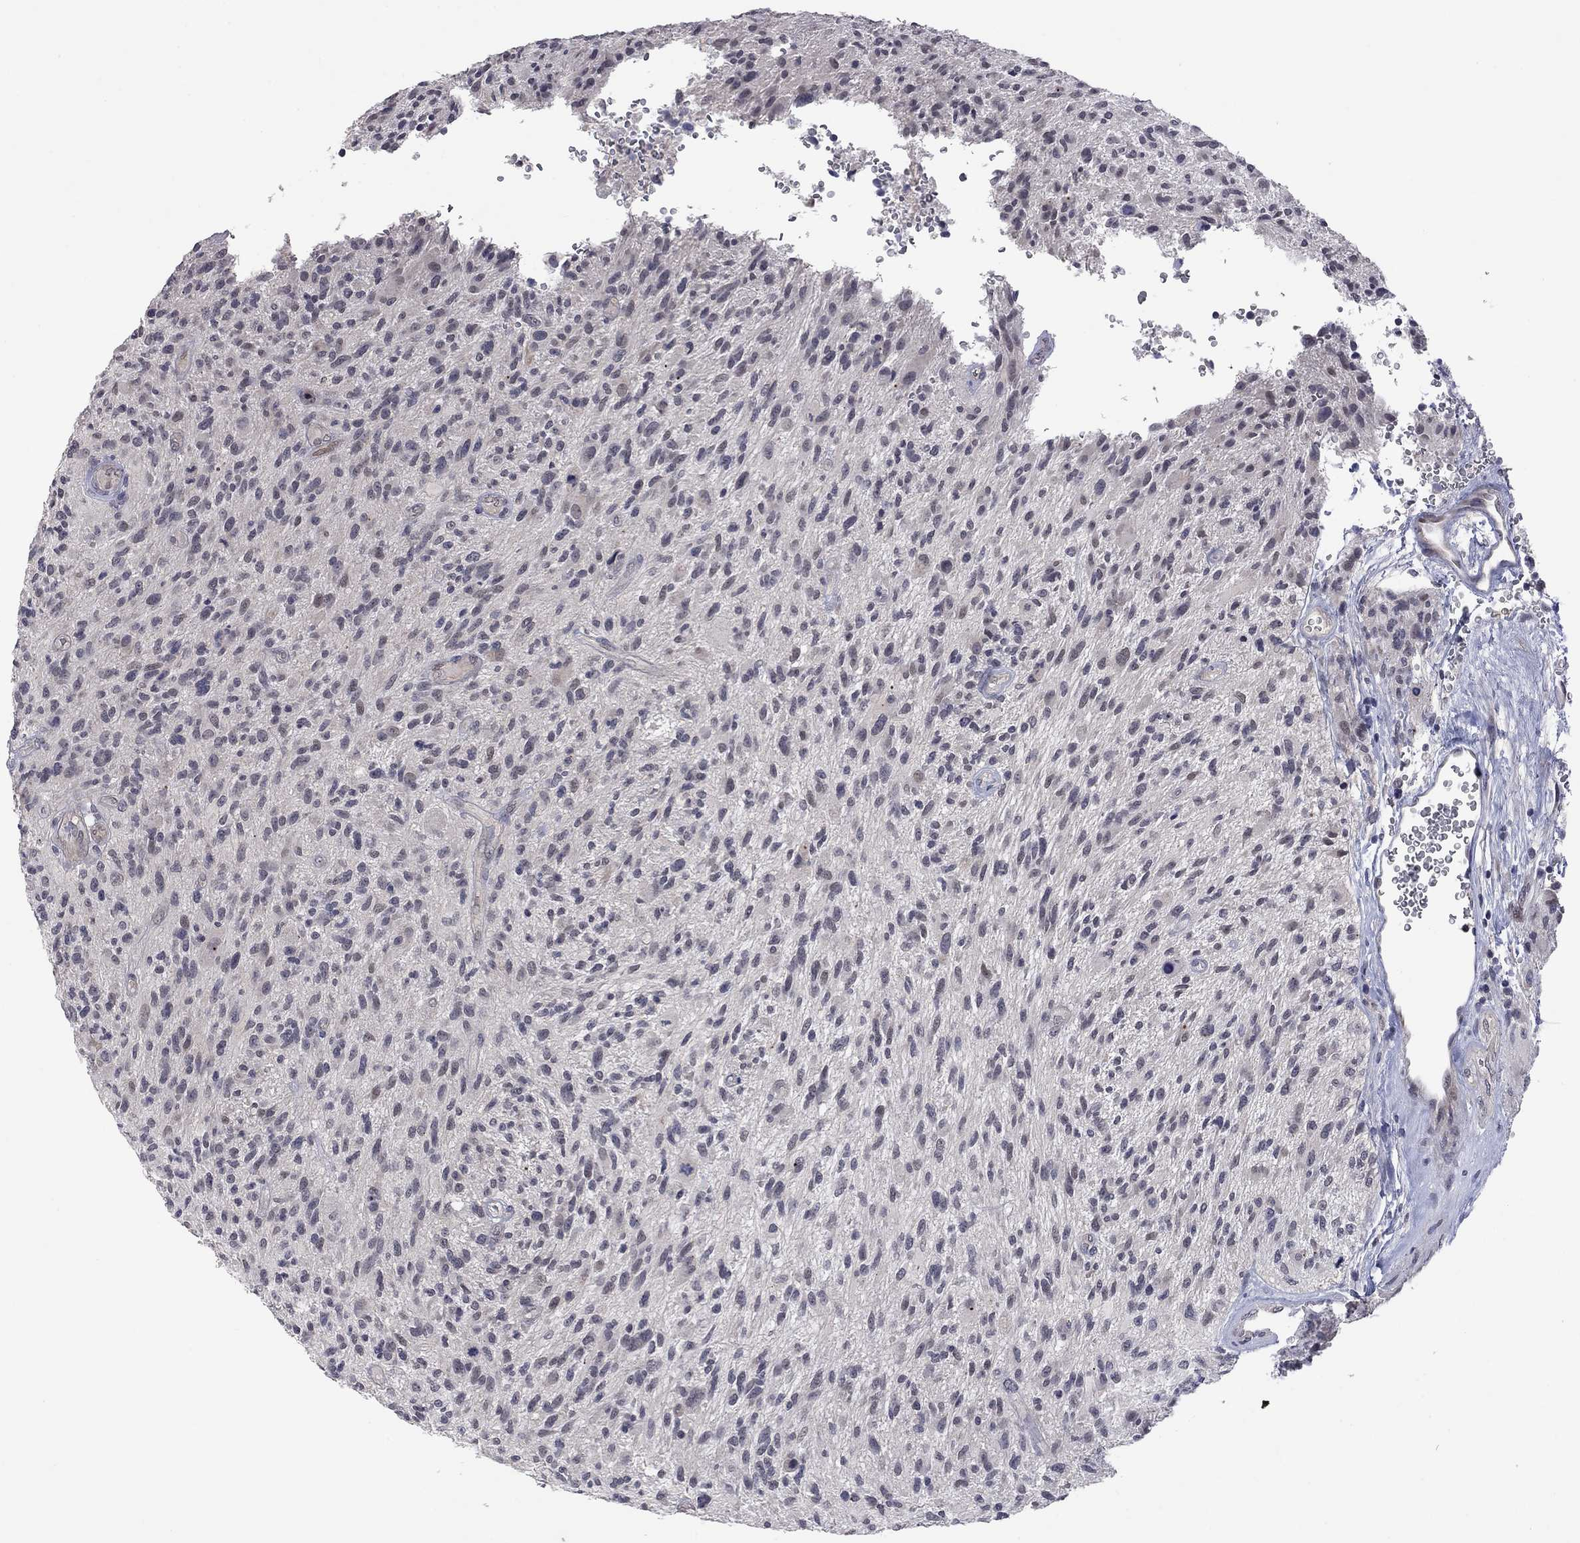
{"staining": {"intensity": "negative", "quantity": "none", "location": "none"}, "tissue": "glioma", "cell_type": "Tumor cells", "image_type": "cancer", "snomed": [{"axis": "morphology", "description": "Glioma, malignant, High grade"}, {"axis": "topography", "description": "Brain"}], "caption": "DAB immunohistochemical staining of glioma demonstrates no significant positivity in tumor cells.", "gene": "FABP12", "patient": {"sex": "male", "age": 47}}